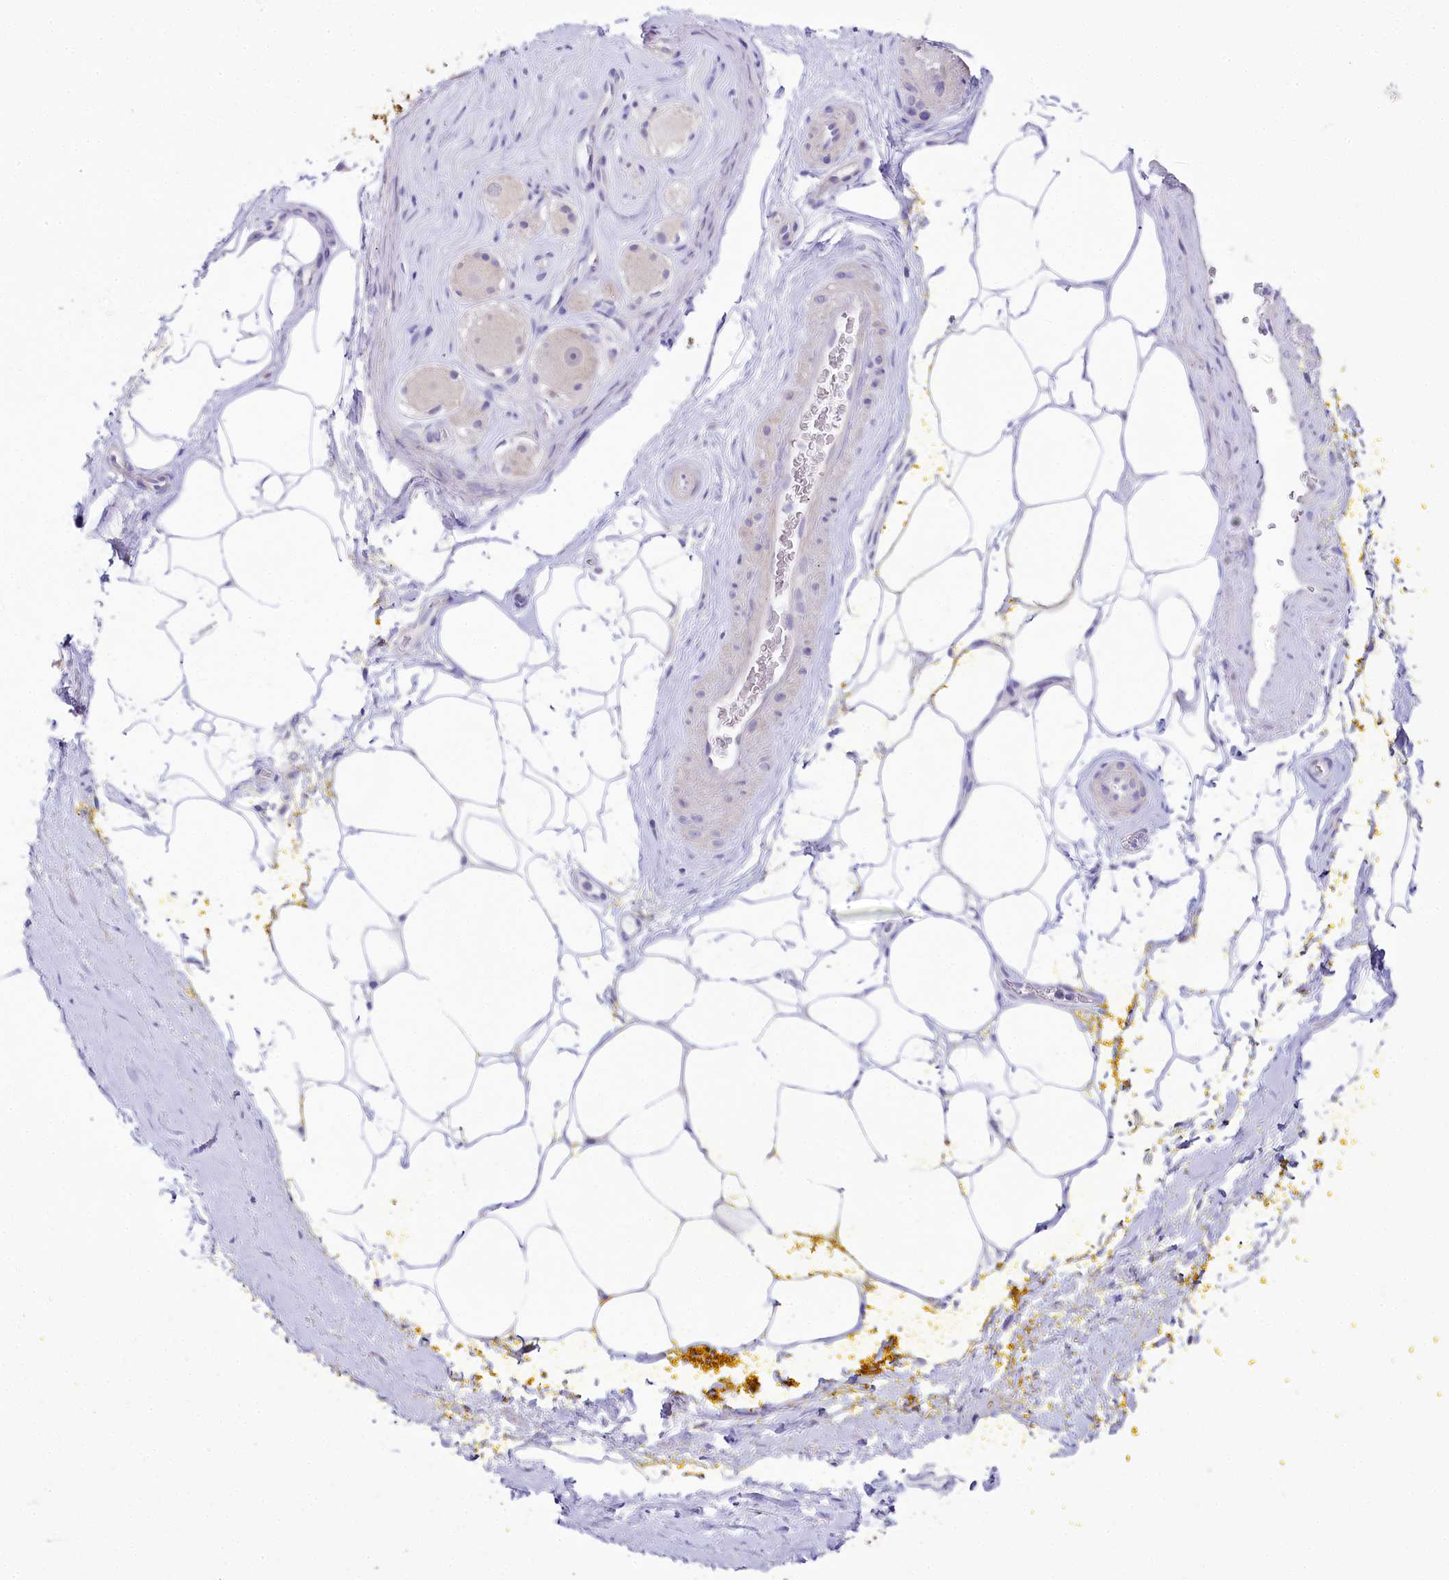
{"staining": {"intensity": "negative", "quantity": "none", "location": "none"}, "tissue": "adipose tissue", "cell_type": "Adipocytes", "image_type": "normal", "snomed": [{"axis": "morphology", "description": "Normal tissue, NOS"}, {"axis": "morphology", "description": "Adenocarcinoma, Low grade"}, {"axis": "topography", "description": "Prostate"}, {"axis": "topography", "description": "Peripheral nerve tissue"}], "caption": "This is an immunohistochemistry (IHC) photomicrograph of normal adipose tissue. There is no staining in adipocytes.", "gene": "MYOZ1", "patient": {"sex": "male", "age": 63}}